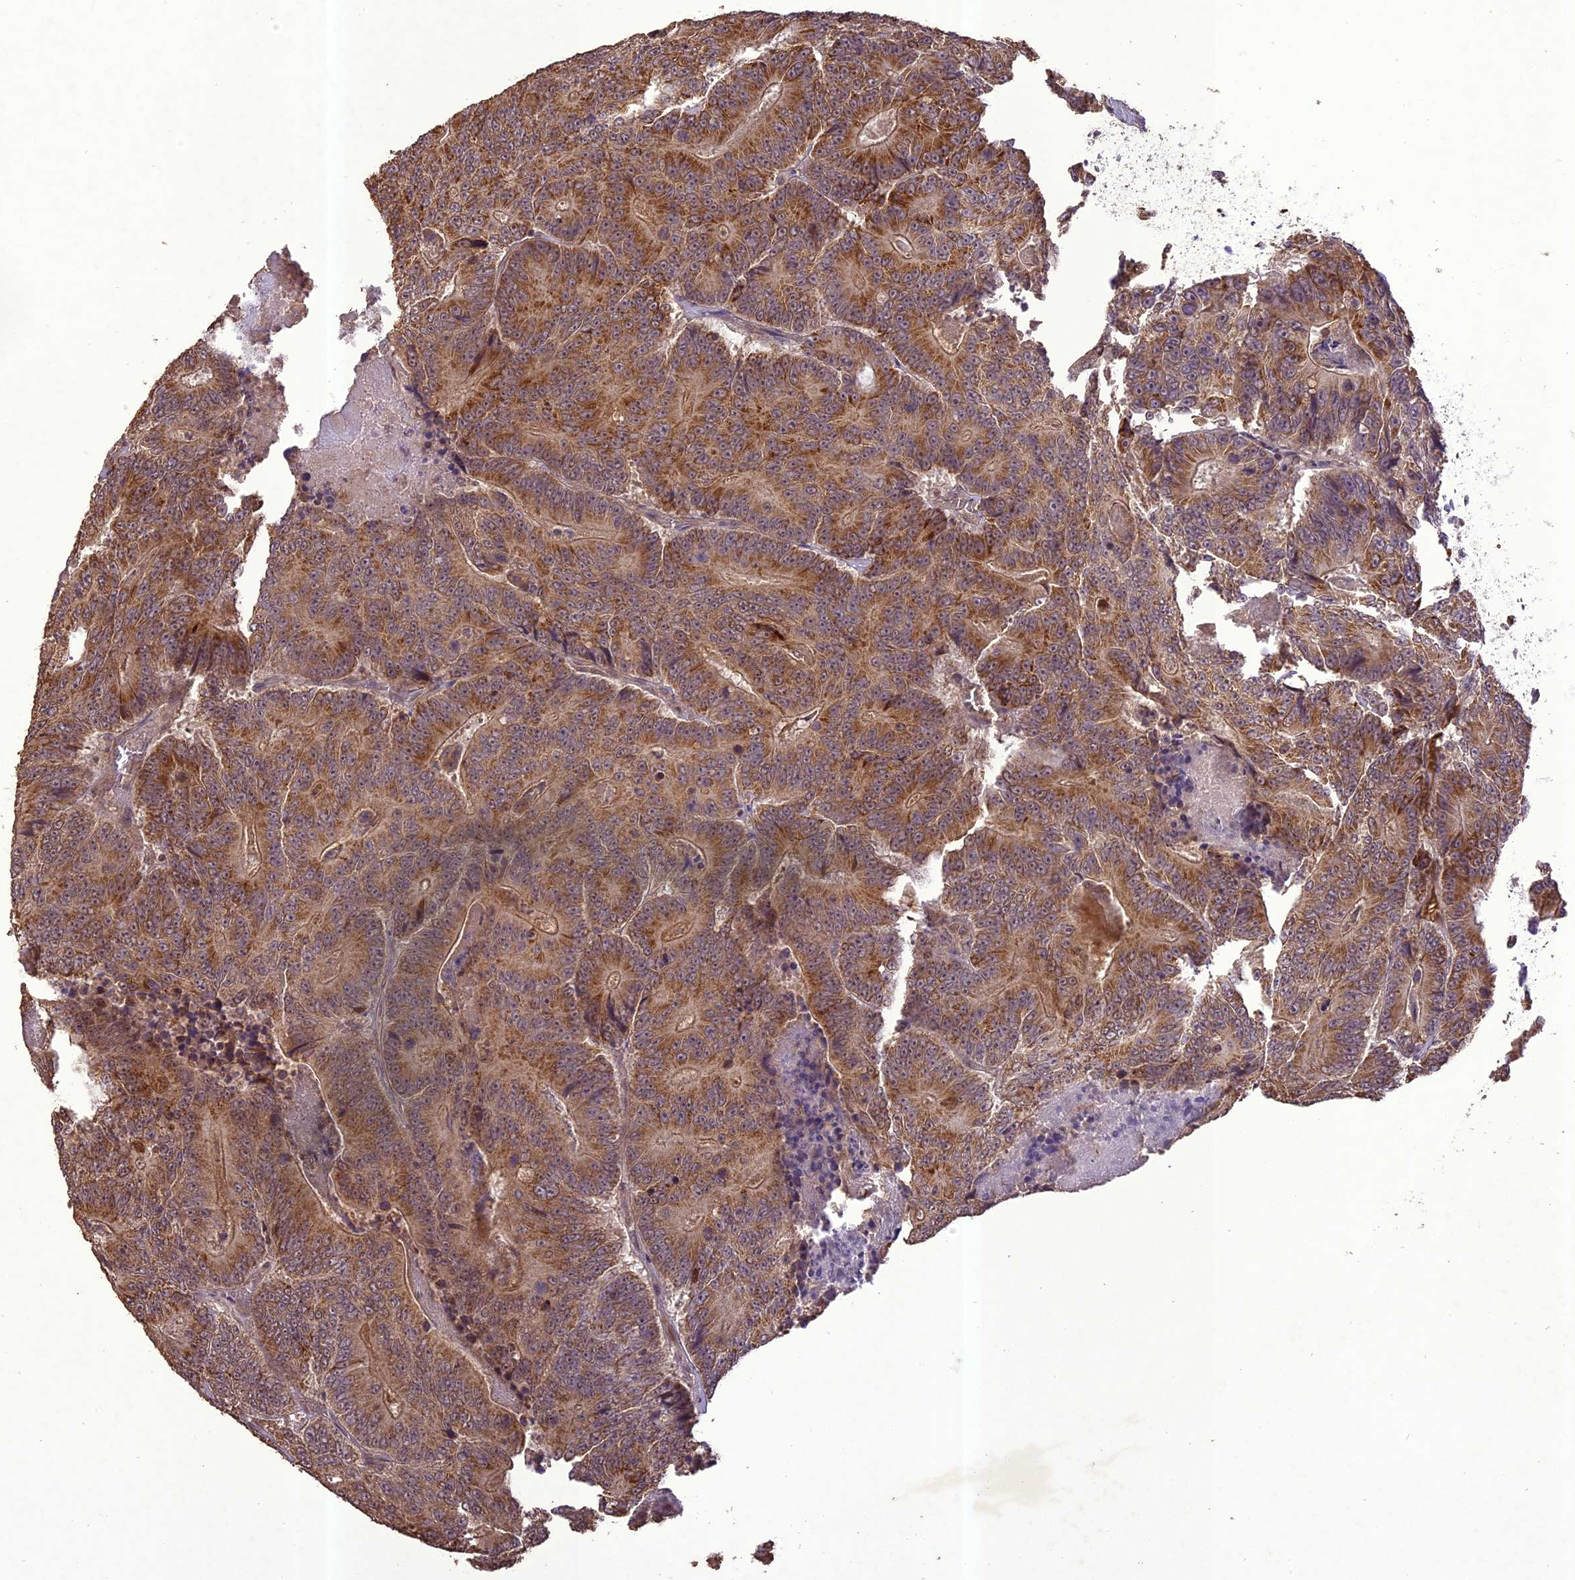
{"staining": {"intensity": "moderate", "quantity": ">75%", "location": "cytoplasmic/membranous"}, "tissue": "colorectal cancer", "cell_type": "Tumor cells", "image_type": "cancer", "snomed": [{"axis": "morphology", "description": "Adenocarcinoma, NOS"}, {"axis": "topography", "description": "Colon"}], "caption": "Protein staining displays moderate cytoplasmic/membranous positivity in approximately >75% of tumor cells in adenocarcinoma (colorectal).", "gene": "TIGD7", "patient": {"sex": "male", "age": 83}}